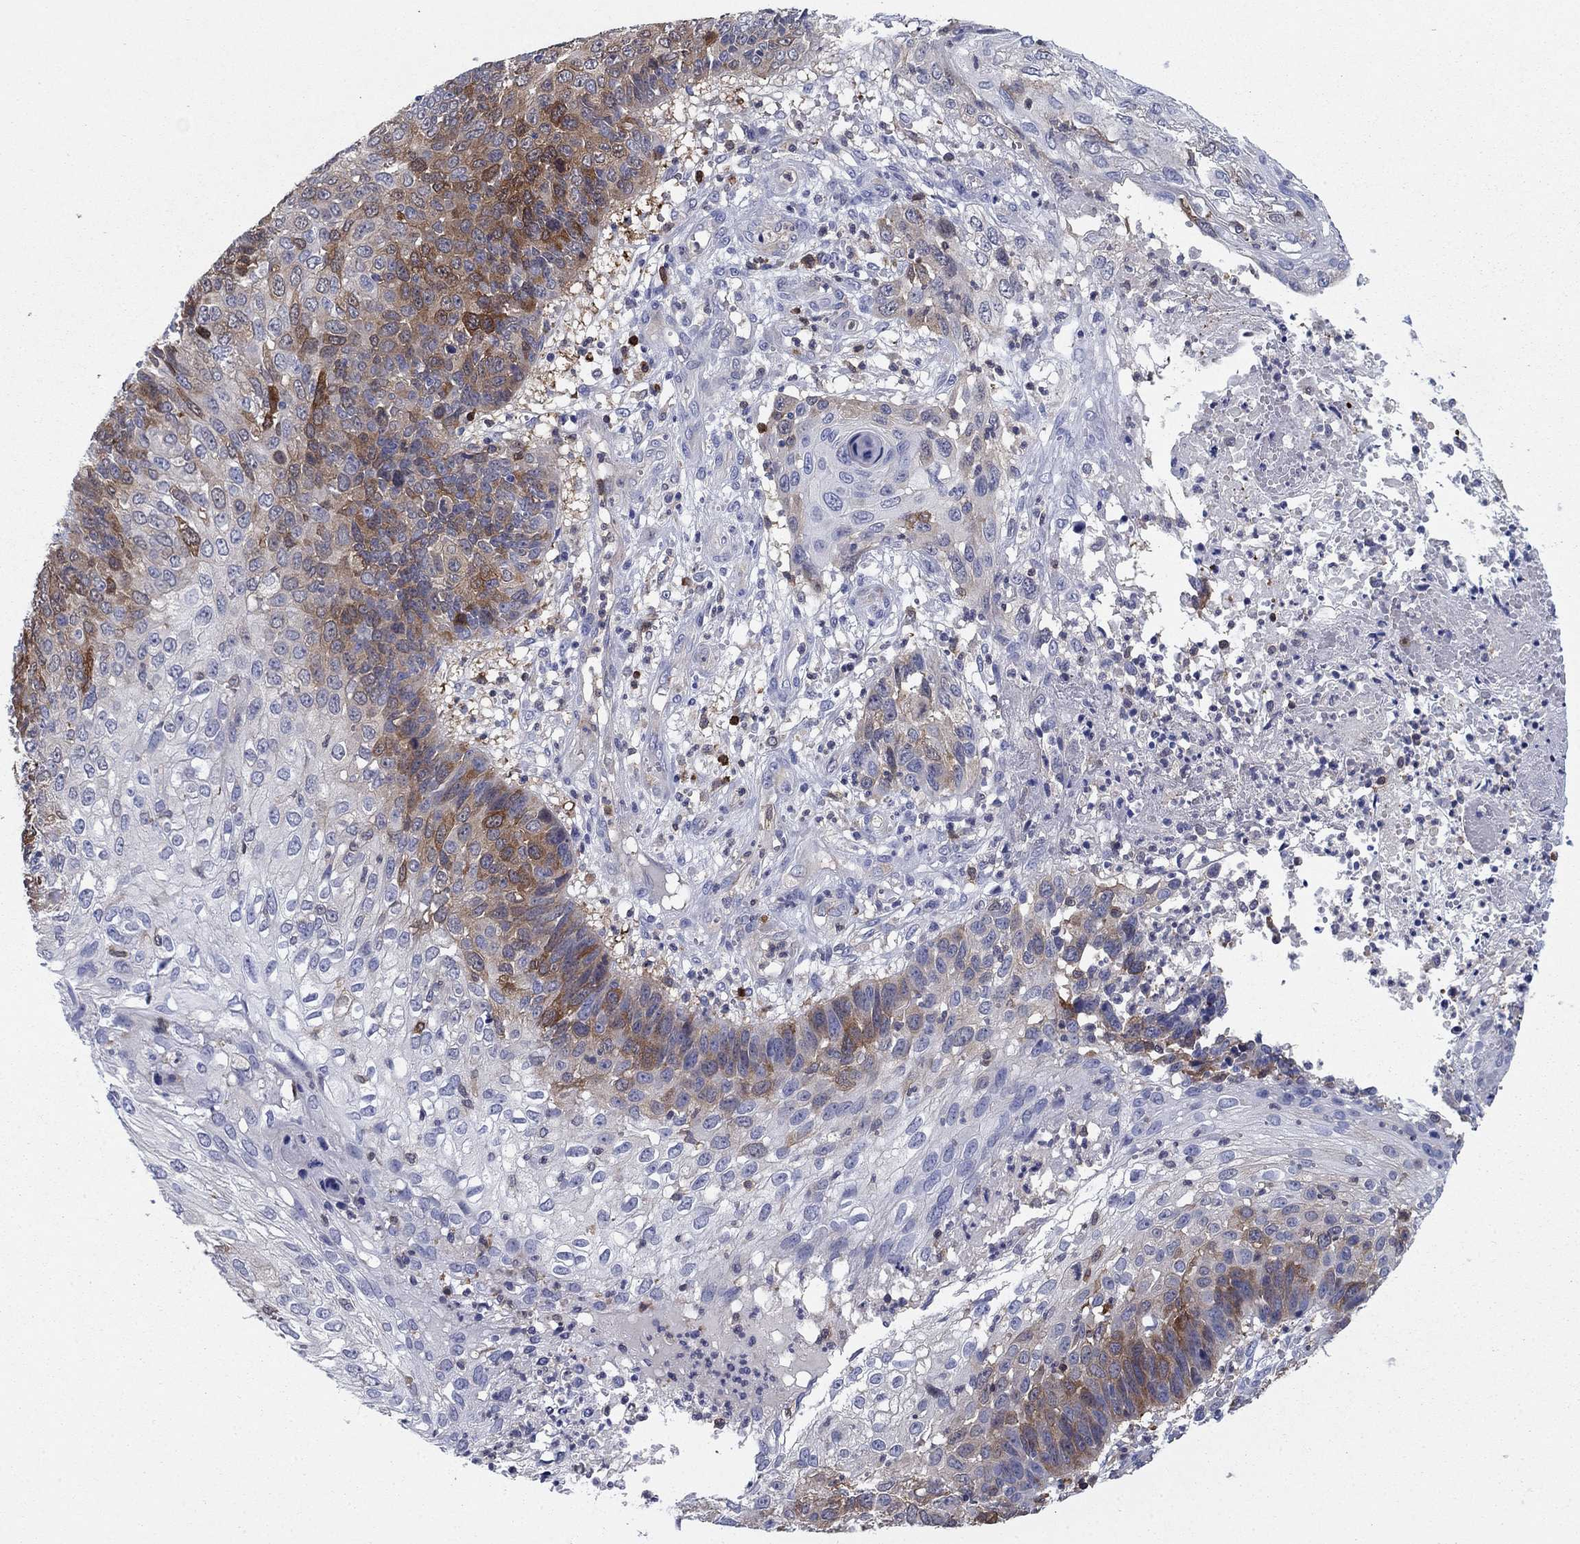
{"staining": {"intensity": "moderate", "quantity": "<25%", "location": "cytoplasmic/membranous"}, "tissue": "skin cancer", "cell_type": "Tumor cells", "image_type": "cancer", "snomed": [{"axis": "morphology", "description": "Squamous cell carcinoma, NOS"}, {"axis": "topography", "description": "Skin"}], "caption": "Protein staining by immunohistochemistry (IHC) shows moderate cytoplasmic/membranous expression in approximately <25% of tumor cells in squamous cell carcinoma (skin).", "gene": "STMN1", "patient": {"sex": "male", "age": 92}}